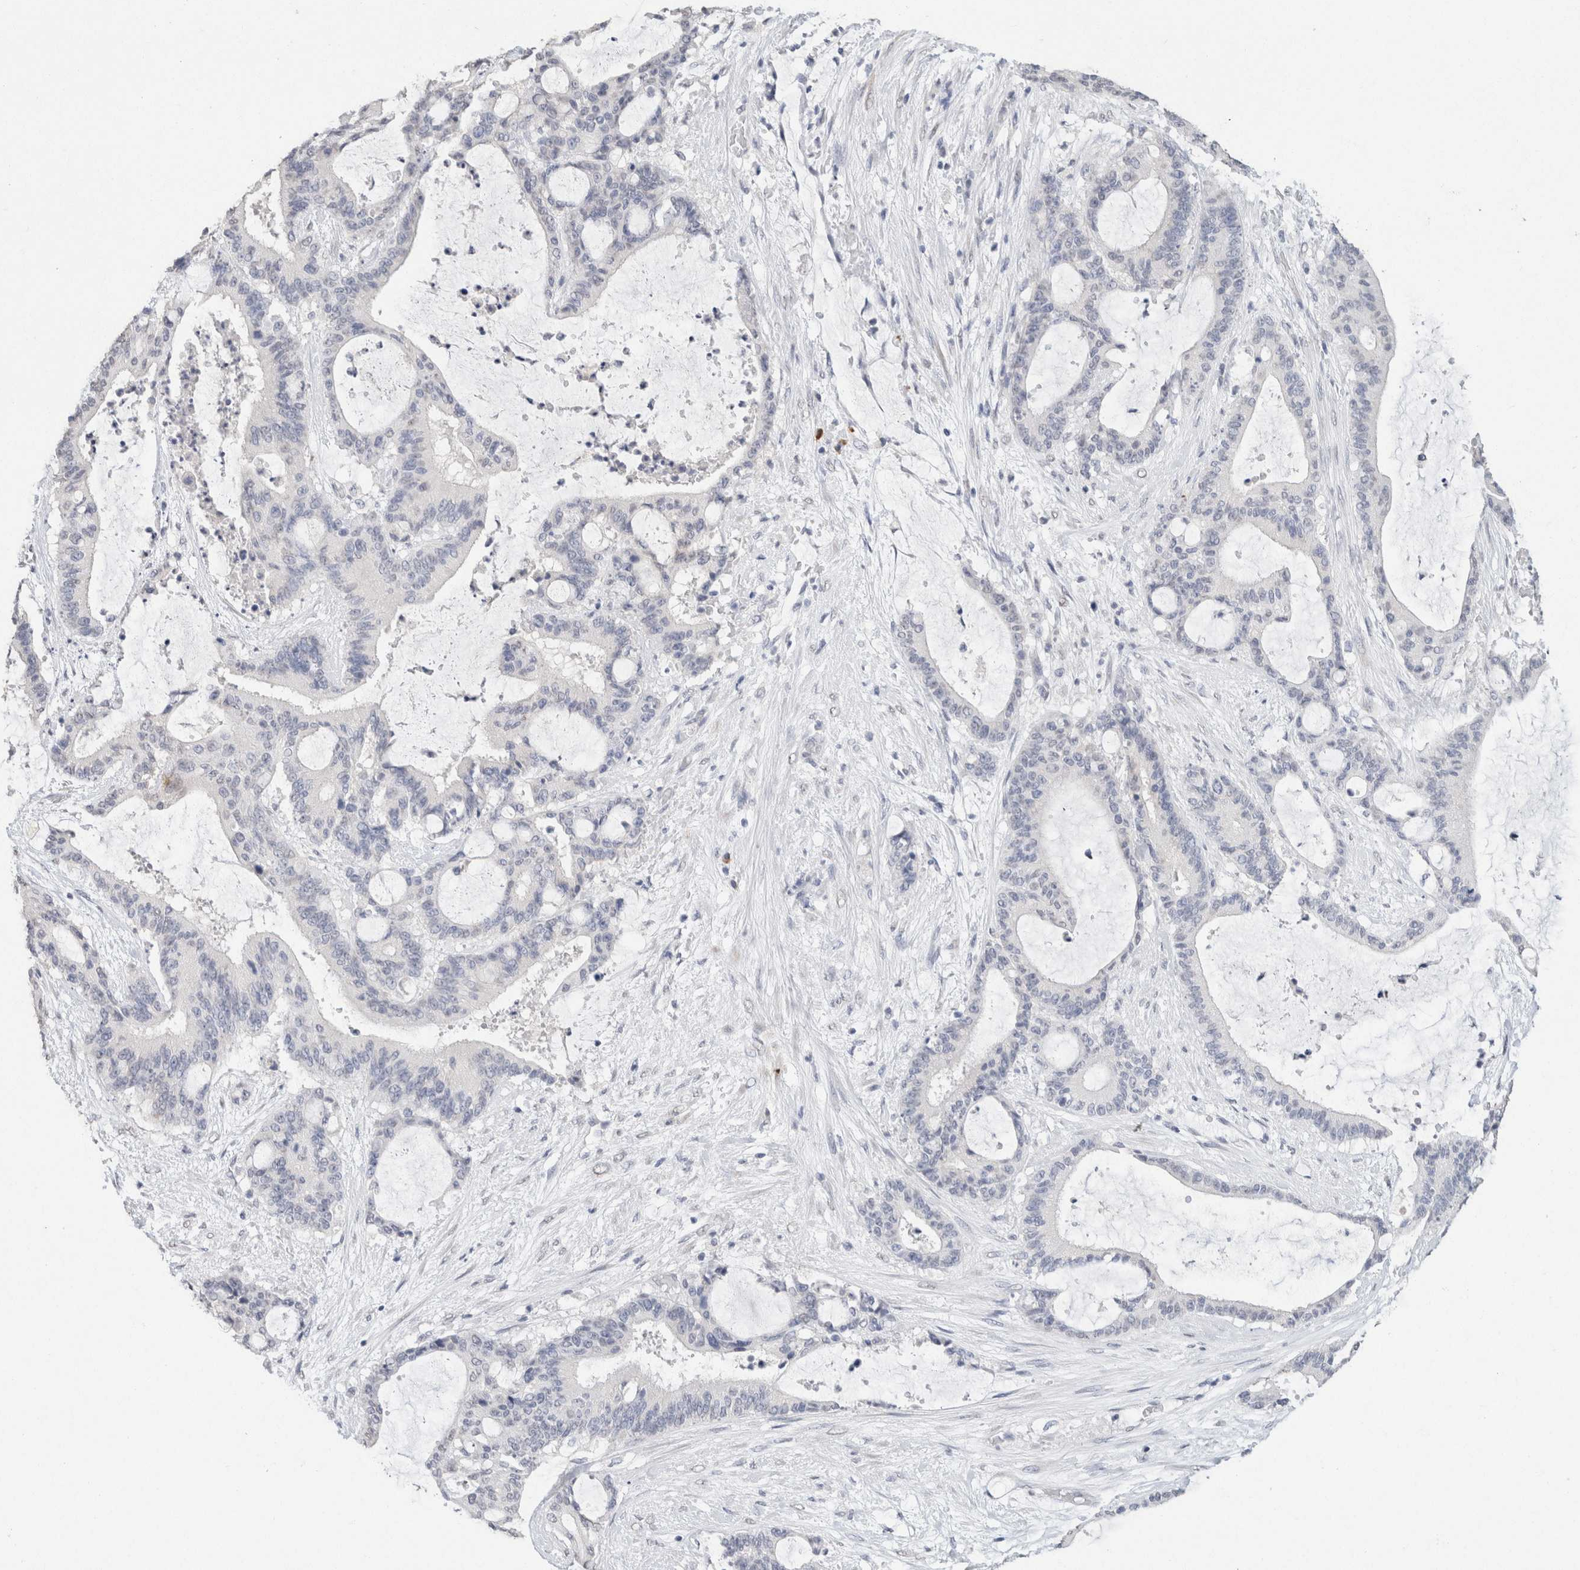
{"staining": {"intensity": "negative", "quantity": "none", "location": "none"}, "tissue": "liver cancer", "cell_type": "Tumor cells", "image_type": "cancer", "snomed": [{"axis": "morphology", "description": "Cholangiocarcinoma"}, {"axis": "topography", "description": "Liver"}], "caption": "This is a photomicrograph of IHC staining of liver cancer (cholangiocarcinoma), which shows no positivity in tumor cells.", "gene": "CD80", "patient": {"sex": "female", "age": 73}}